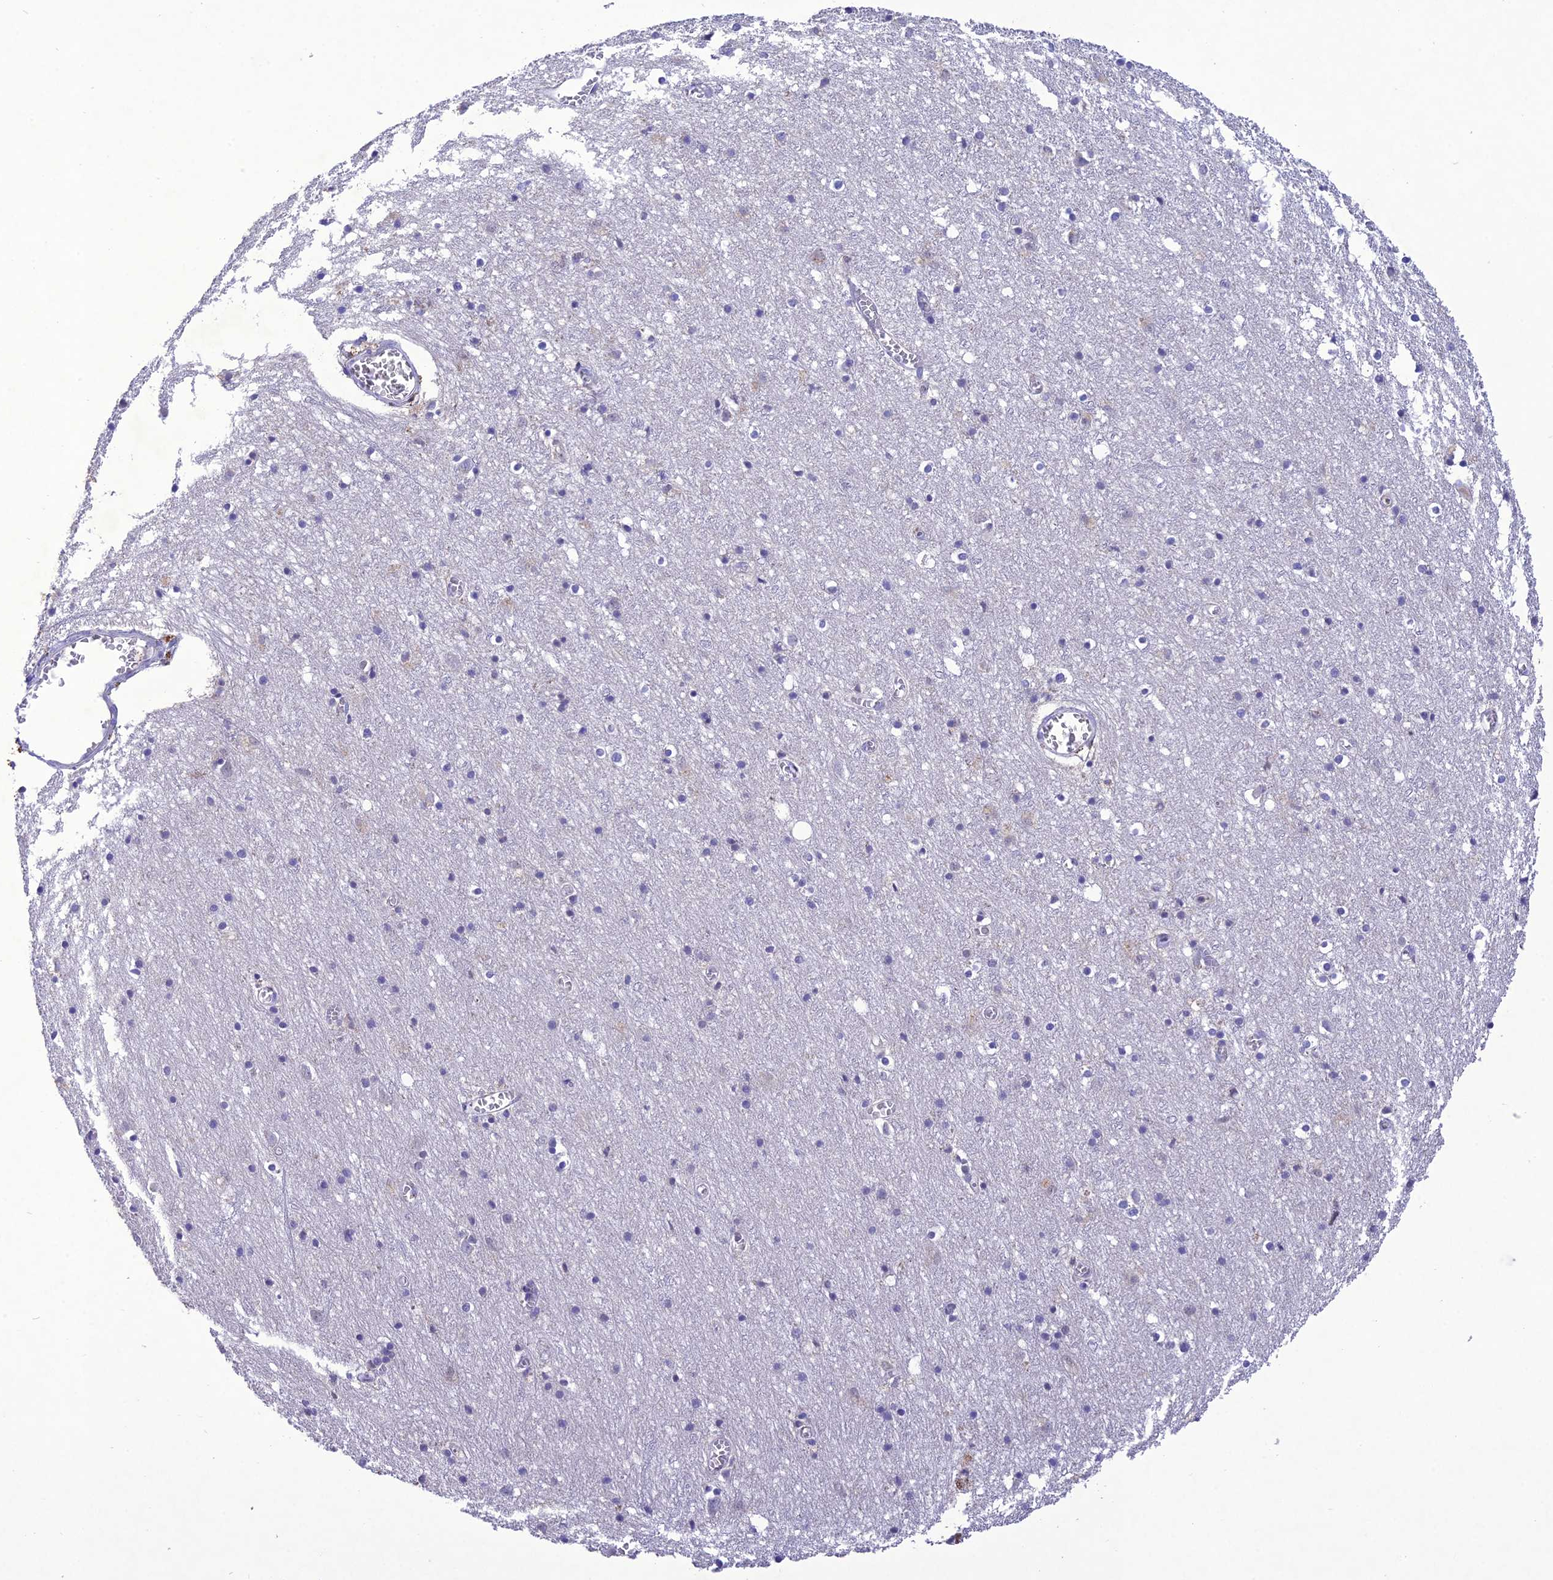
{"staining": {"intensity": "negative", "quantity": "none", "location": "none"}, "tissue": "cerebral cortex", "cell_type": "Endothelial cells", "image_type": "normal", "snomed": [{"axis": "morphology", "description": "Normal tissue, NOS"}, {"axis": "topography", "description": "Cerebral cortex"}], "caption": "Endothelial cells are negative for brown protein staining in unremarkable cerebral cortex. (DAB immunohistochemistry visualized using brightfield microscopy, high magnification).", "gene": "SNX24", "patient": {"sex": "female", "age": 64}}